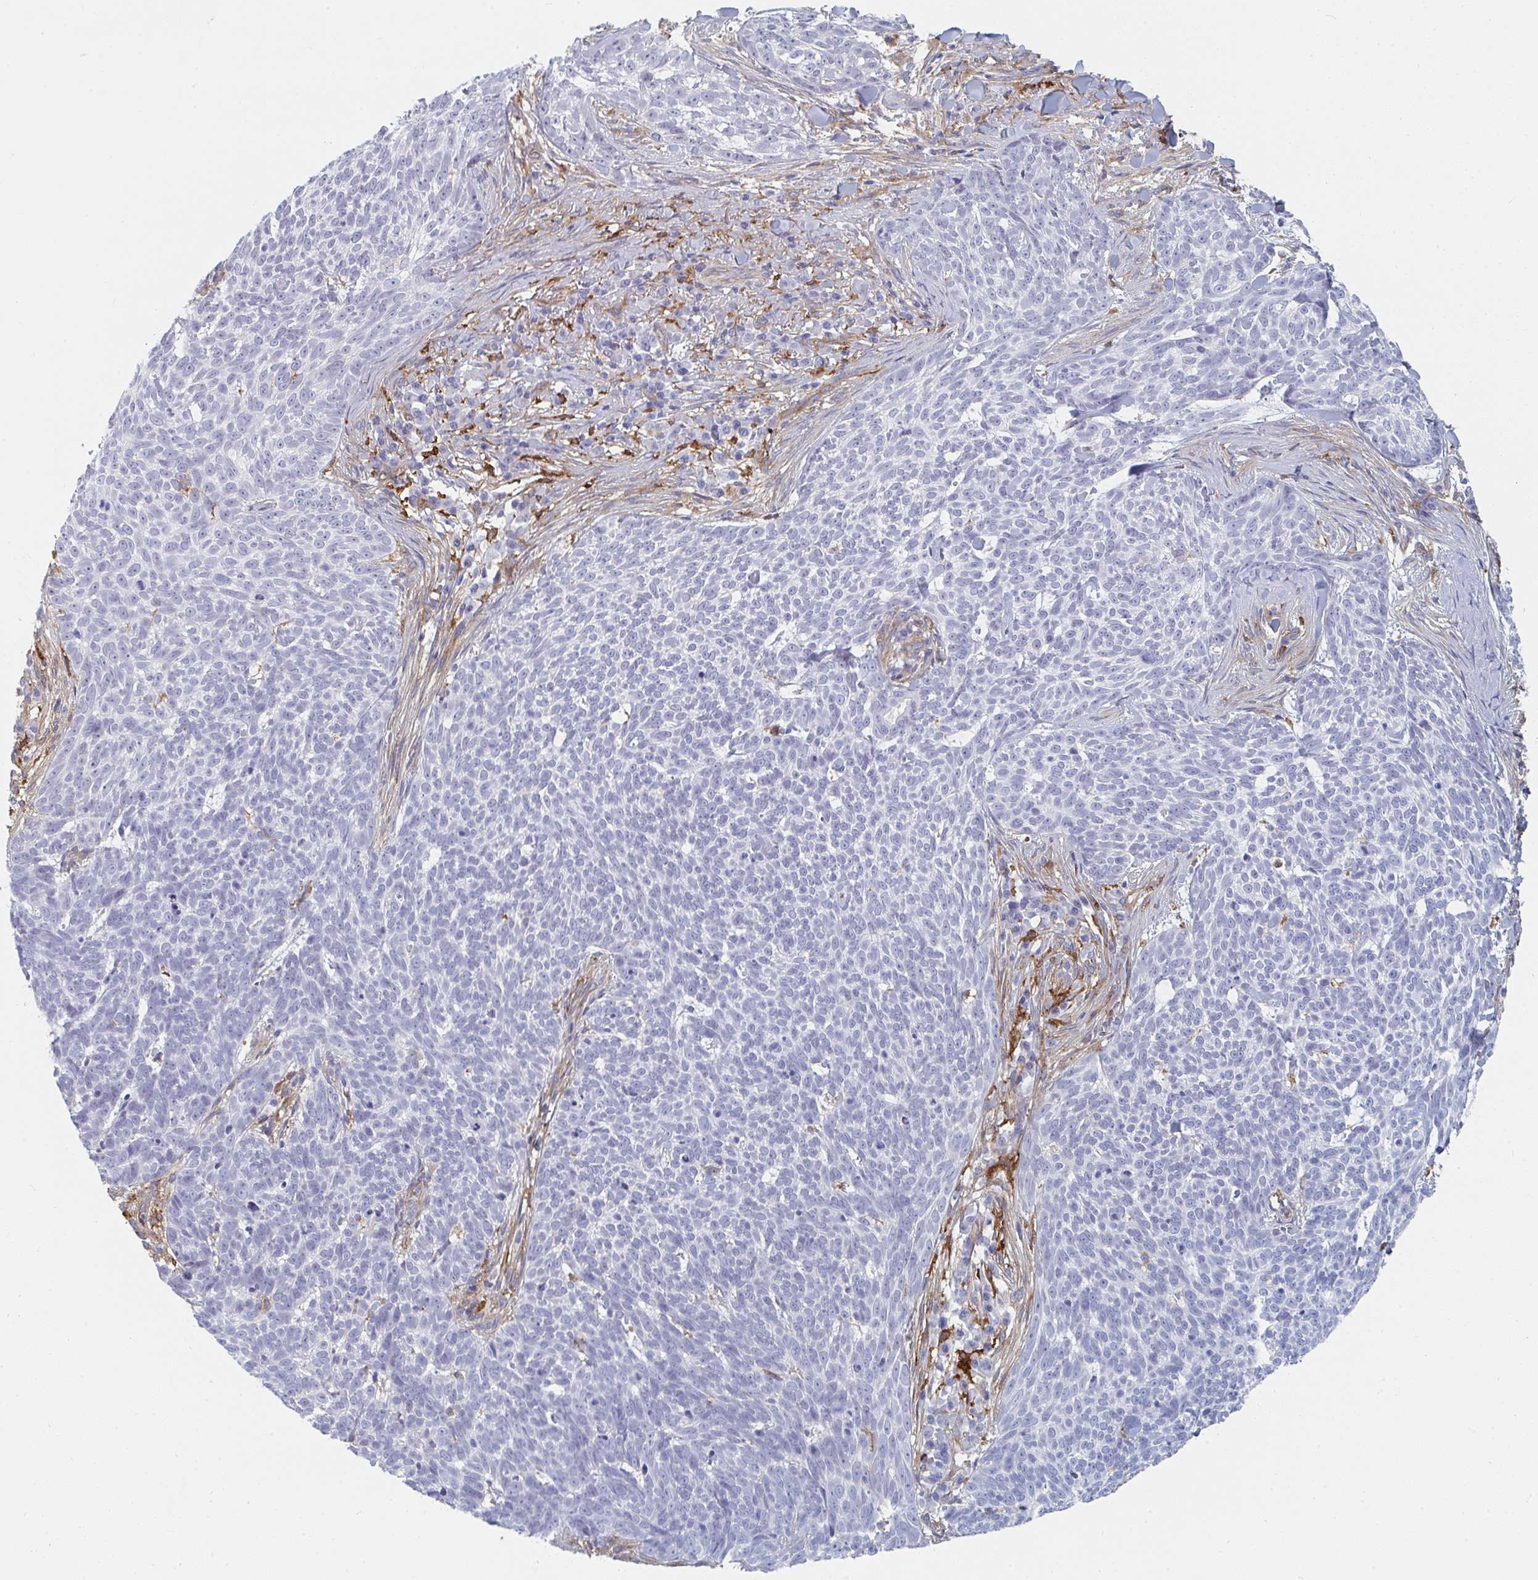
{"staining": {"intensity": "negative", "quantity": "none", "location": "none"}, "tissue": "skin cancer", "cell_type": "Tumor cells", "image_type": "cancer", "snomed": [{"axis": "morphology", "description": "Basal cell carcinoma"}, {"axis": "topography", "description": "Skin"}], "caption": "Protein analysis of skin cancer (basal cell carcinoma) demonstrates no significant staining in tumor cells.", "gene": "DAB2", "patient": {"sex": "female", "age": 93}}